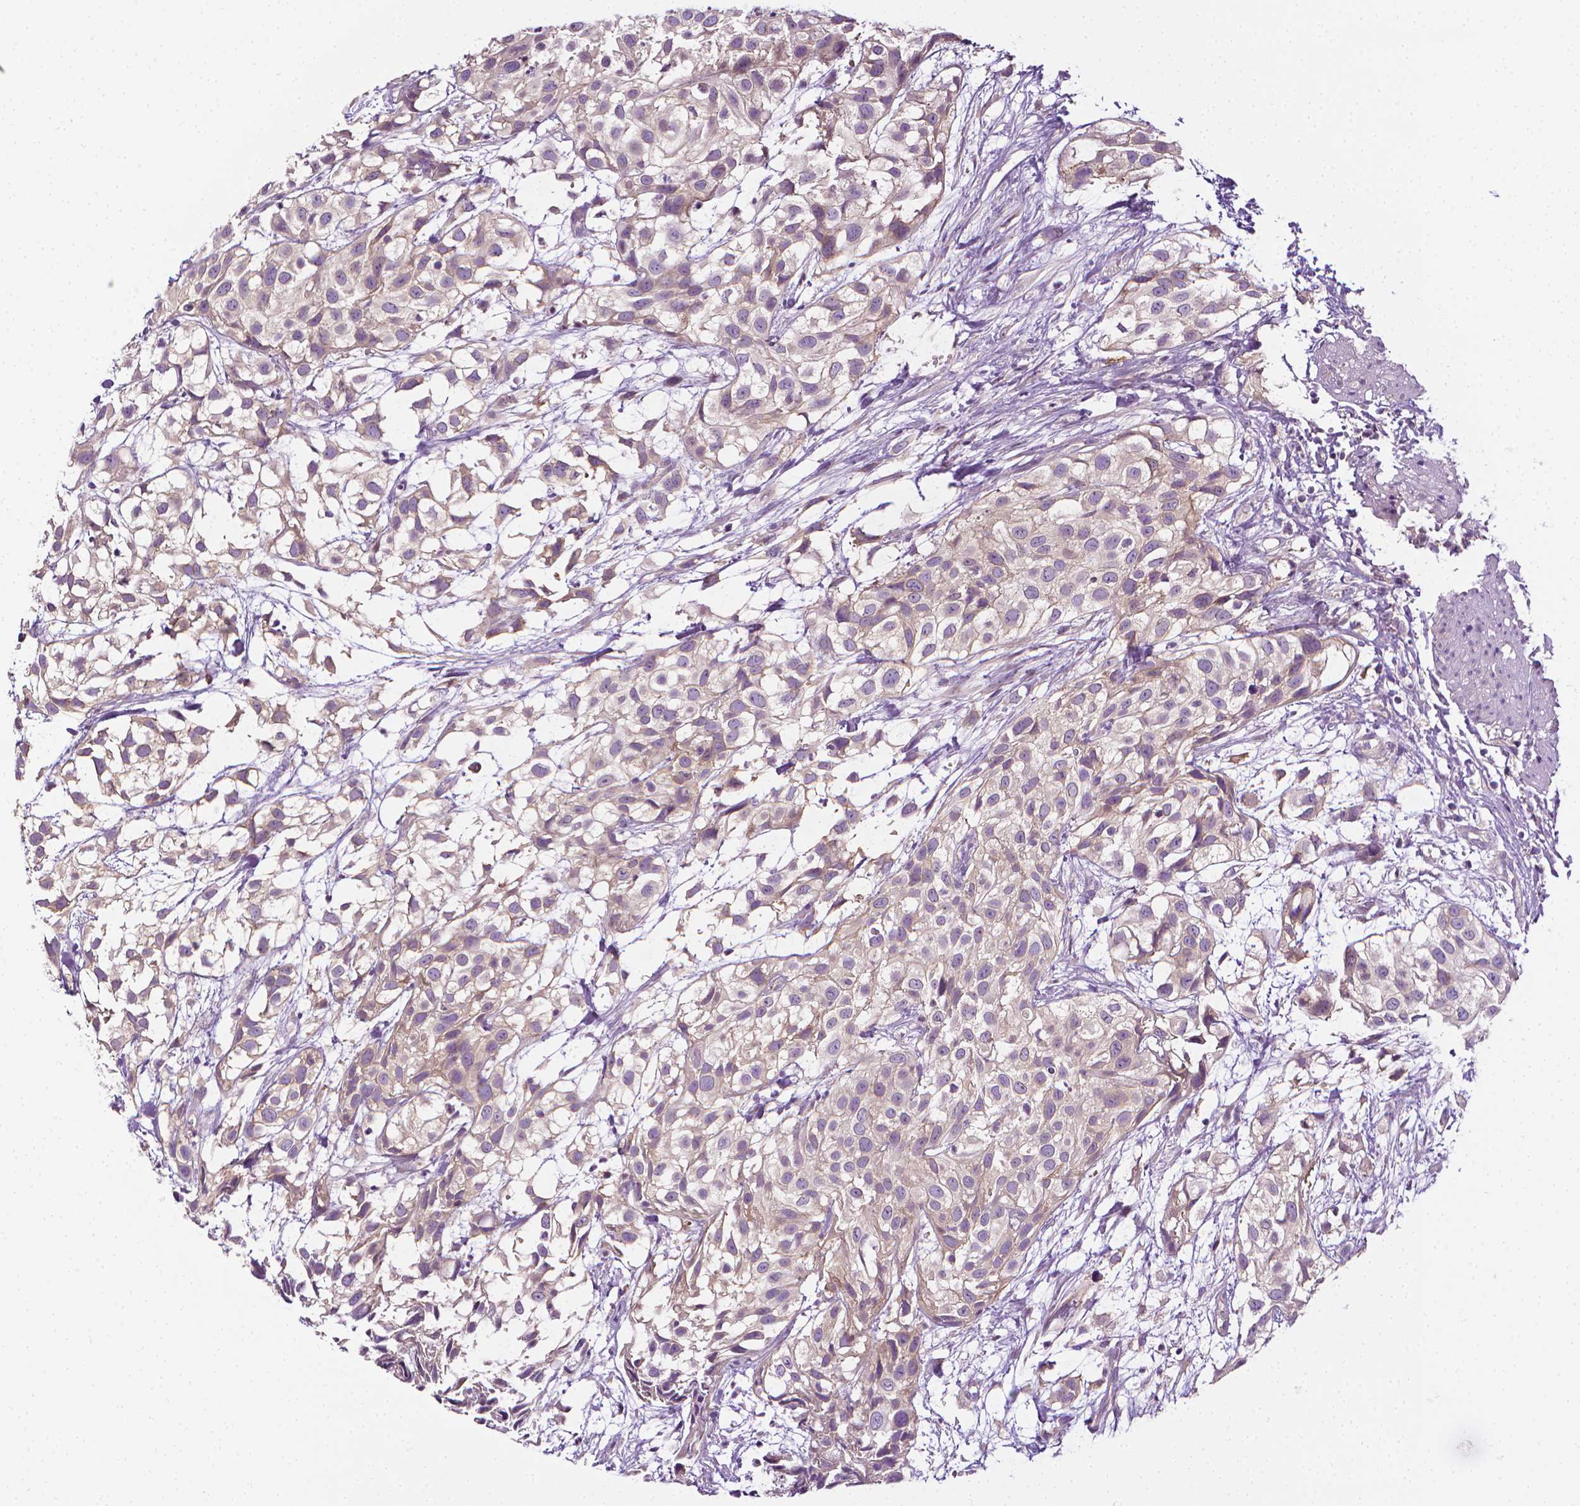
{"staining": {"intensity": "negative", "quantity": "none", "location": "none"}, "tissue": "urothelial cancer", "cell_type": "Tumor cells", "image_type": "cancer", "snomed": [{"axis": "morphology", "description": "Urothelial carcinoma, High grade"}, {"axis": "topography", "description": "Urinary bladder"}], "caption": "Immunohistochemistry (IHC) micrograph of urothelial cancer stained for a protein (brown), which demonstrates no expression in tumor cells.", "gene": "MCOLN3", "patient": {"sex": "male", "age": 56}}